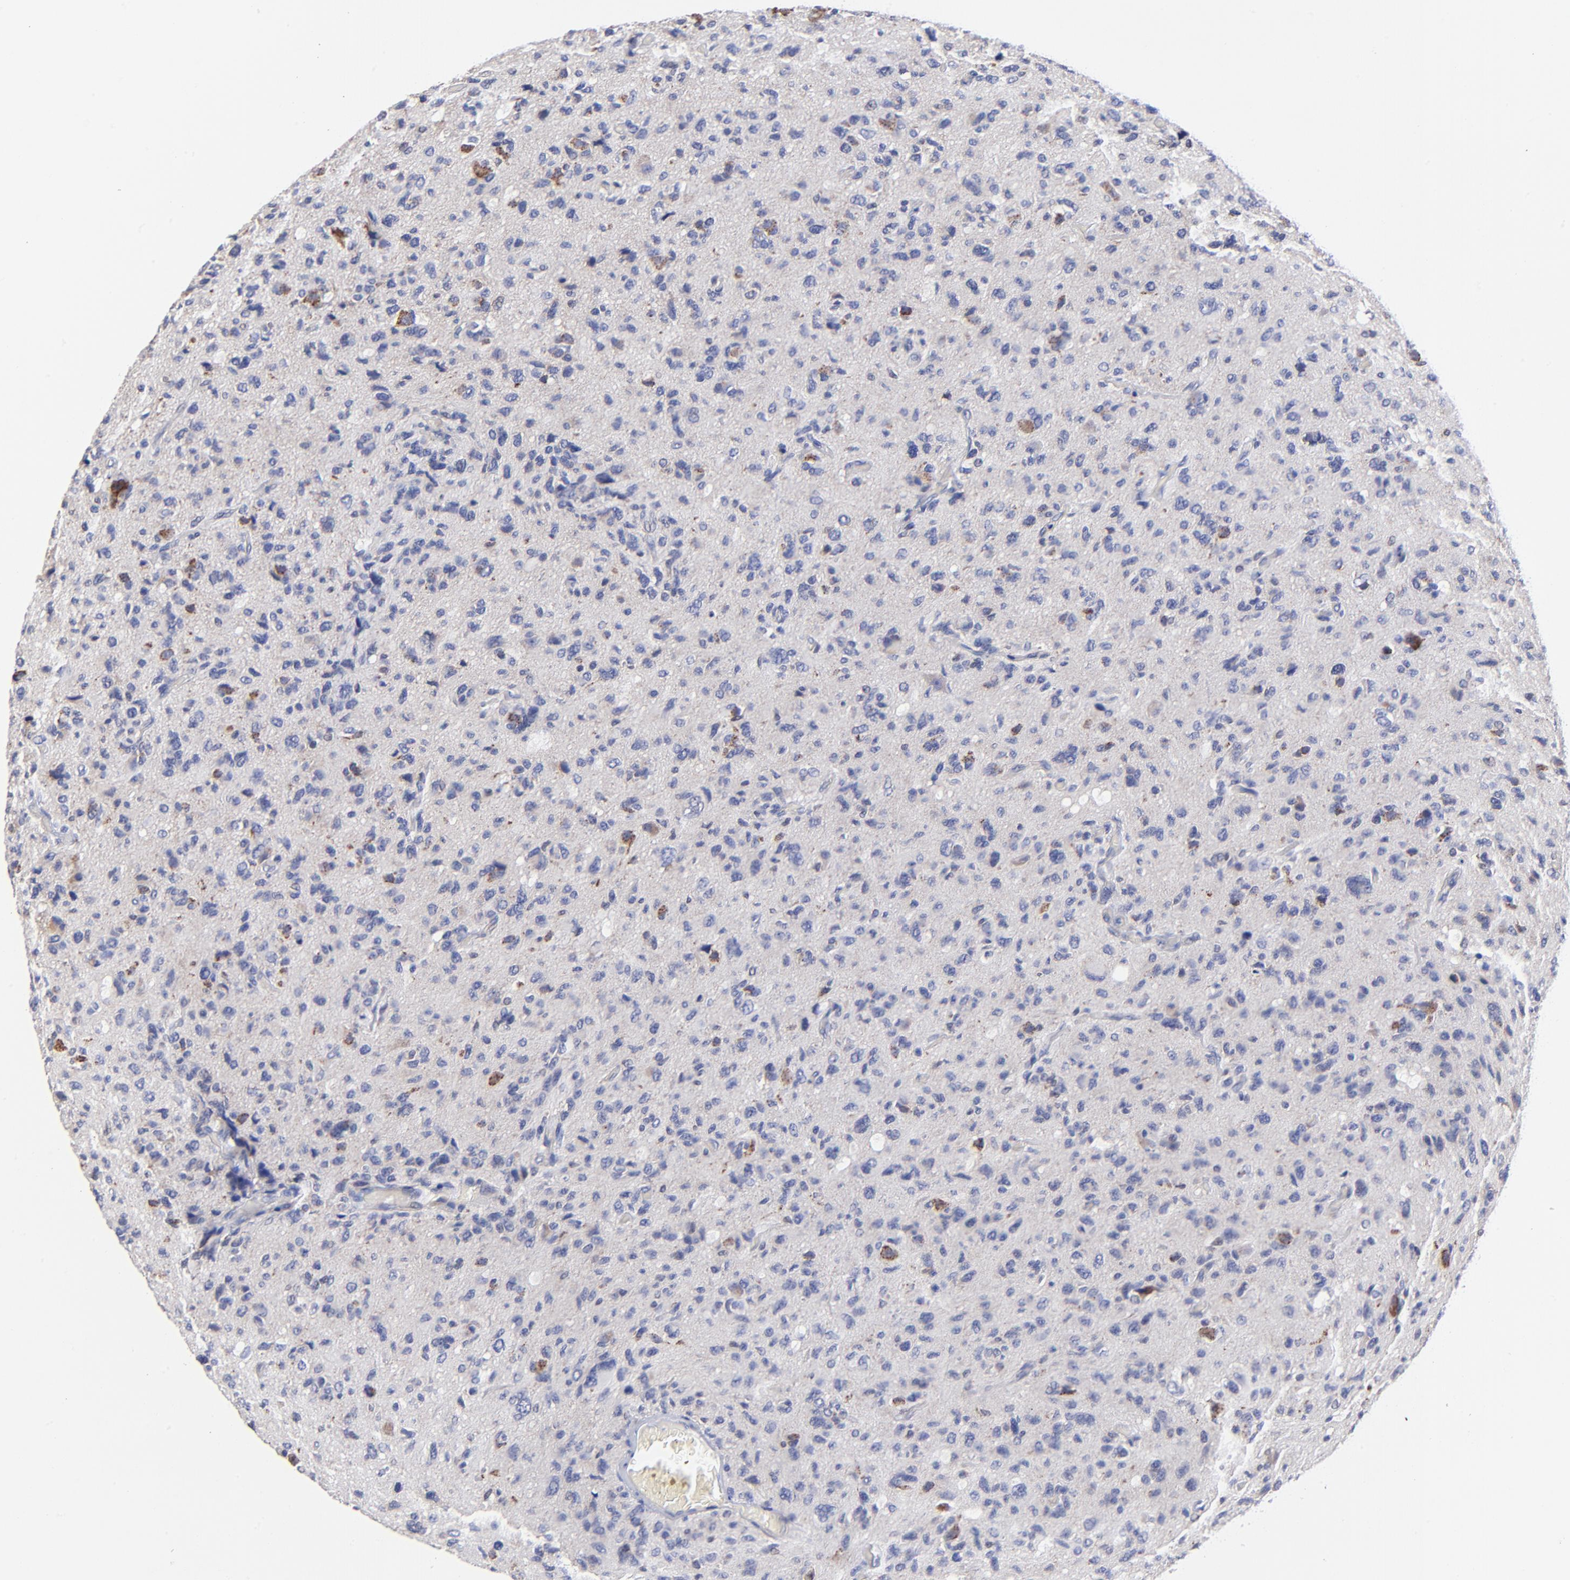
{"staining": {"intensity": "weak", "quantity": "<25%", "location": "cytoplasmic/membranous"}, "tissue": "glioma", "cell_type": "Tumor cells", "image_type": "cancer", "snomed": [{"axis": "morphology", "description": "Glioma, malignant, High grade"}, {"axis": "topography", "description": "Brain"}], "caption": "Glioma was stained to show a protein in brown. There is no significant expression in tumor cells. (DAB (3,3'-diaminobenzidine) immunohistochemistry (IHC), high magnification).", "gene": "FBXL12", "patient": {"sex": "male", "age": 69}}